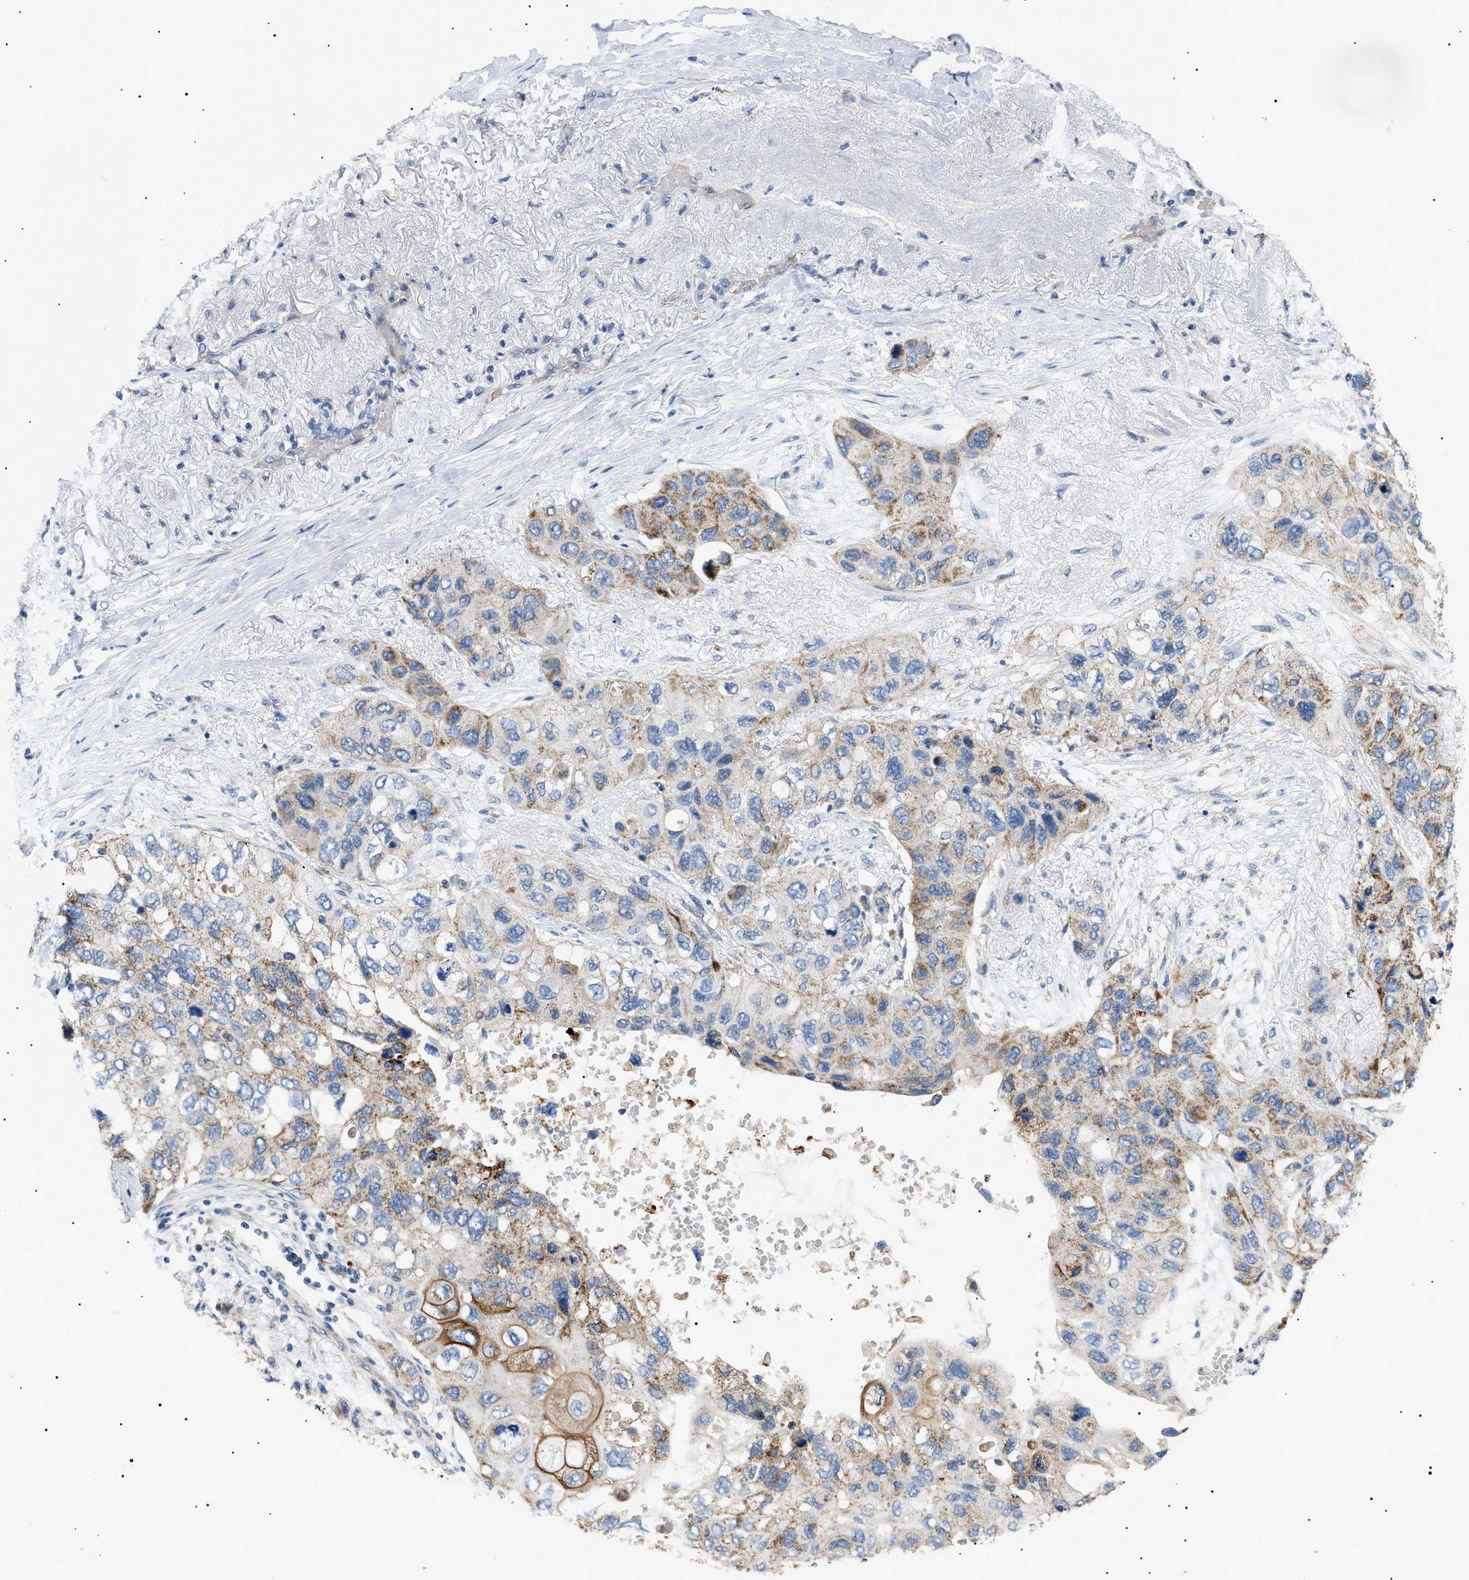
{"staining": {"intensity": "moderate", "quantity": "25%-75%", "location": "cytoplasmic/membranous"}, "tissue": "lung cancer", "cell_type": "Tumor cells", "image_type": "cancer", "snomed": [{"axis": "morphology", "description": "Squamous cell carcinoma, NOS"}, {"axis": "topography", "description": "Lung"}], "caption": "Protein staining by immunohistochemistry (IHC) demonstrates moderate cytoplasmic/membranous expression in about 25%-75% of tumor cells in lung squamous cell carcinoma.", "gene": "TOMM6", "patient": {"sex": "female", "age": 73}}